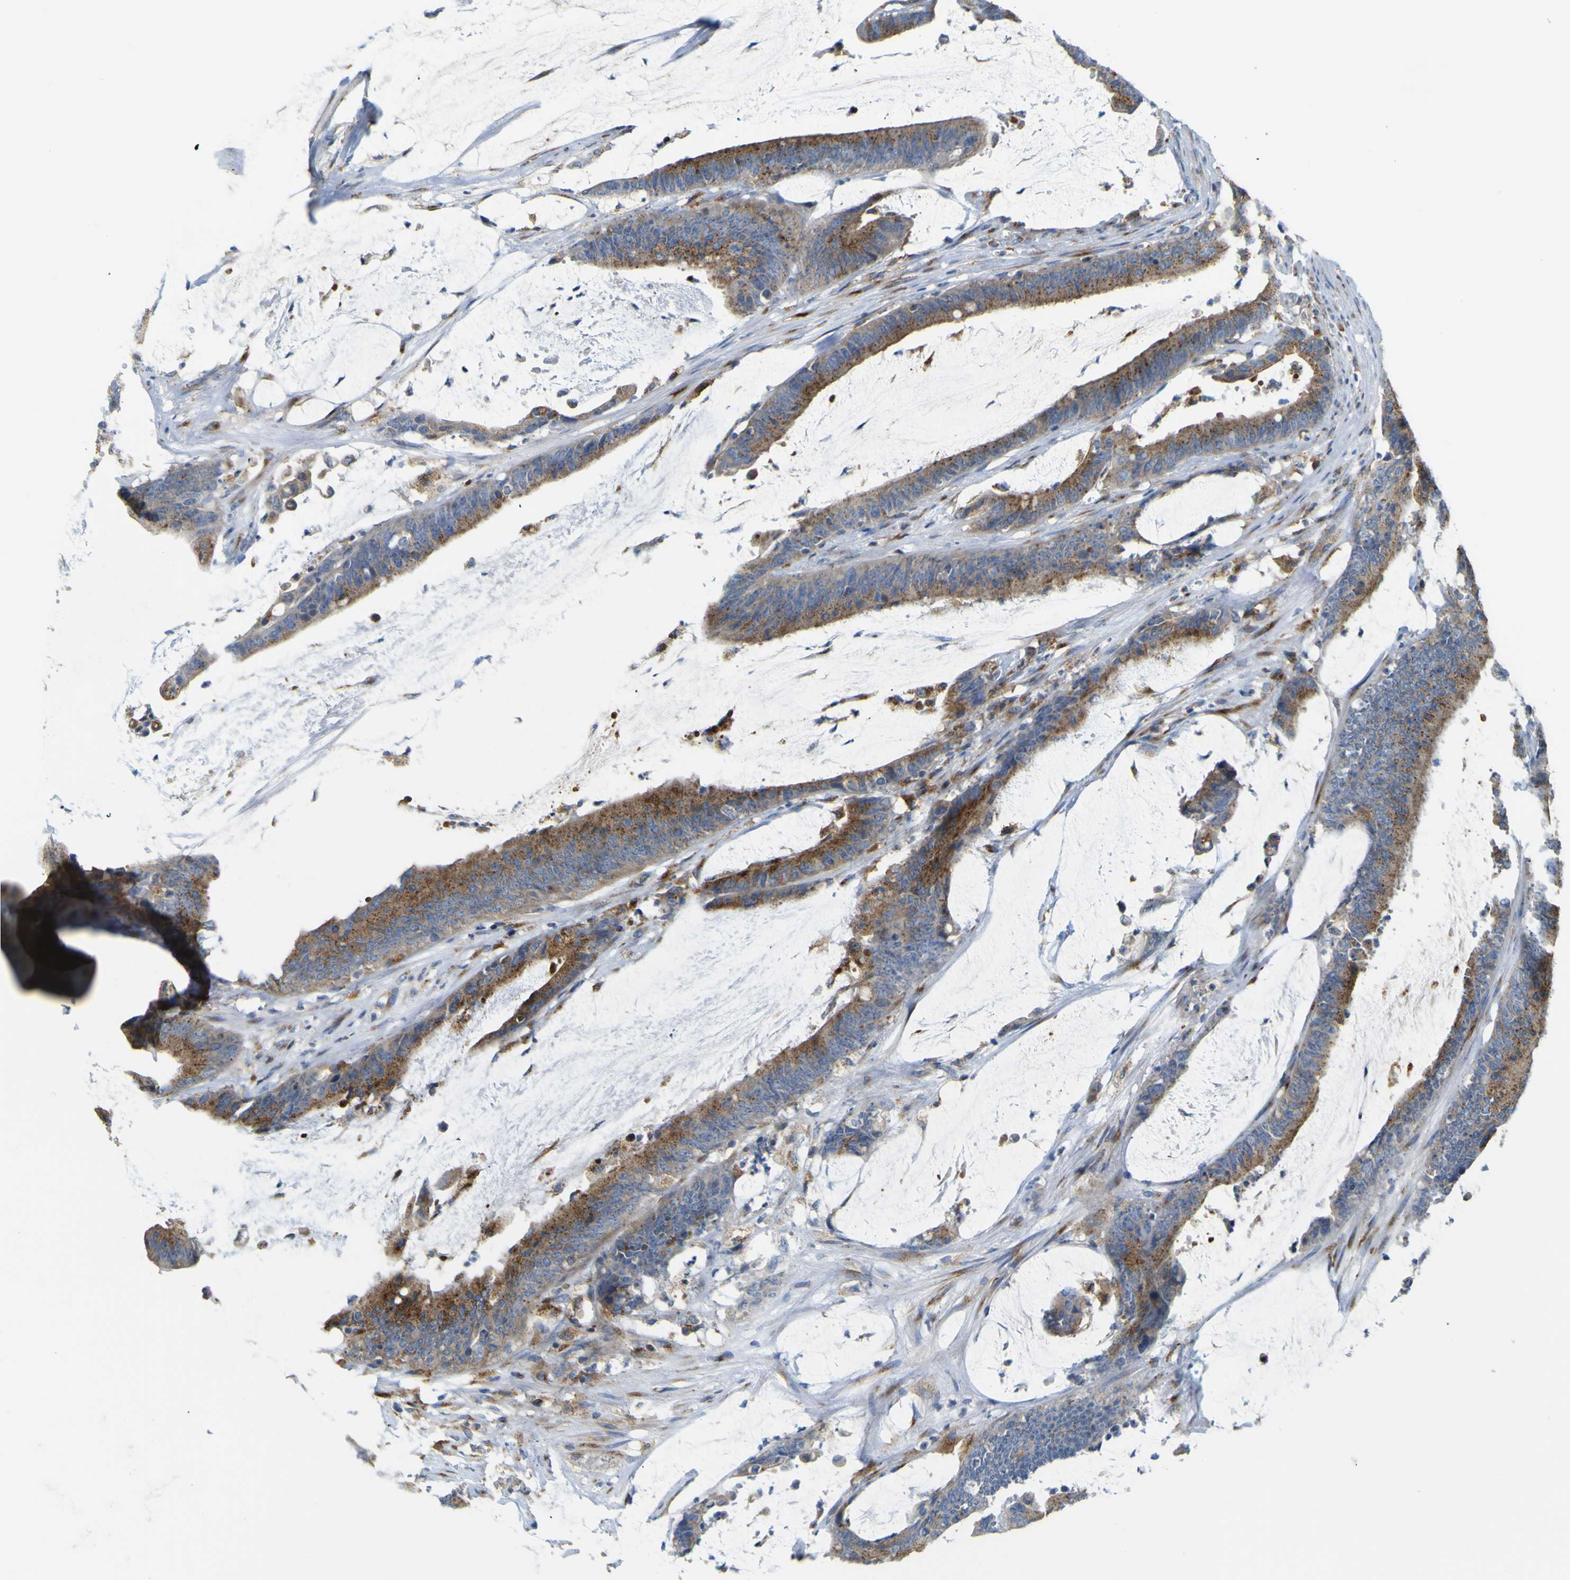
{"staining": {"intensity": "moderate", "quantity": ">75%", "location": "cytoplasmic/membranous"}, "tissue": "colorectal cancer", "cell_type": "Tumor cells", "image_type": "cancer", "snomed": [{"axis": "morphology", "description": "Adenocarcinoma, NOS"}, {"axis": "topography", "description": "Rectum"}], "caption": "Colorectal cancer stained for a protein displays moderate cytoplasmic/membranous positivity in tumor cells.", "gene": "IGF2R", "patient": {"sex": "female", "age": 66}}